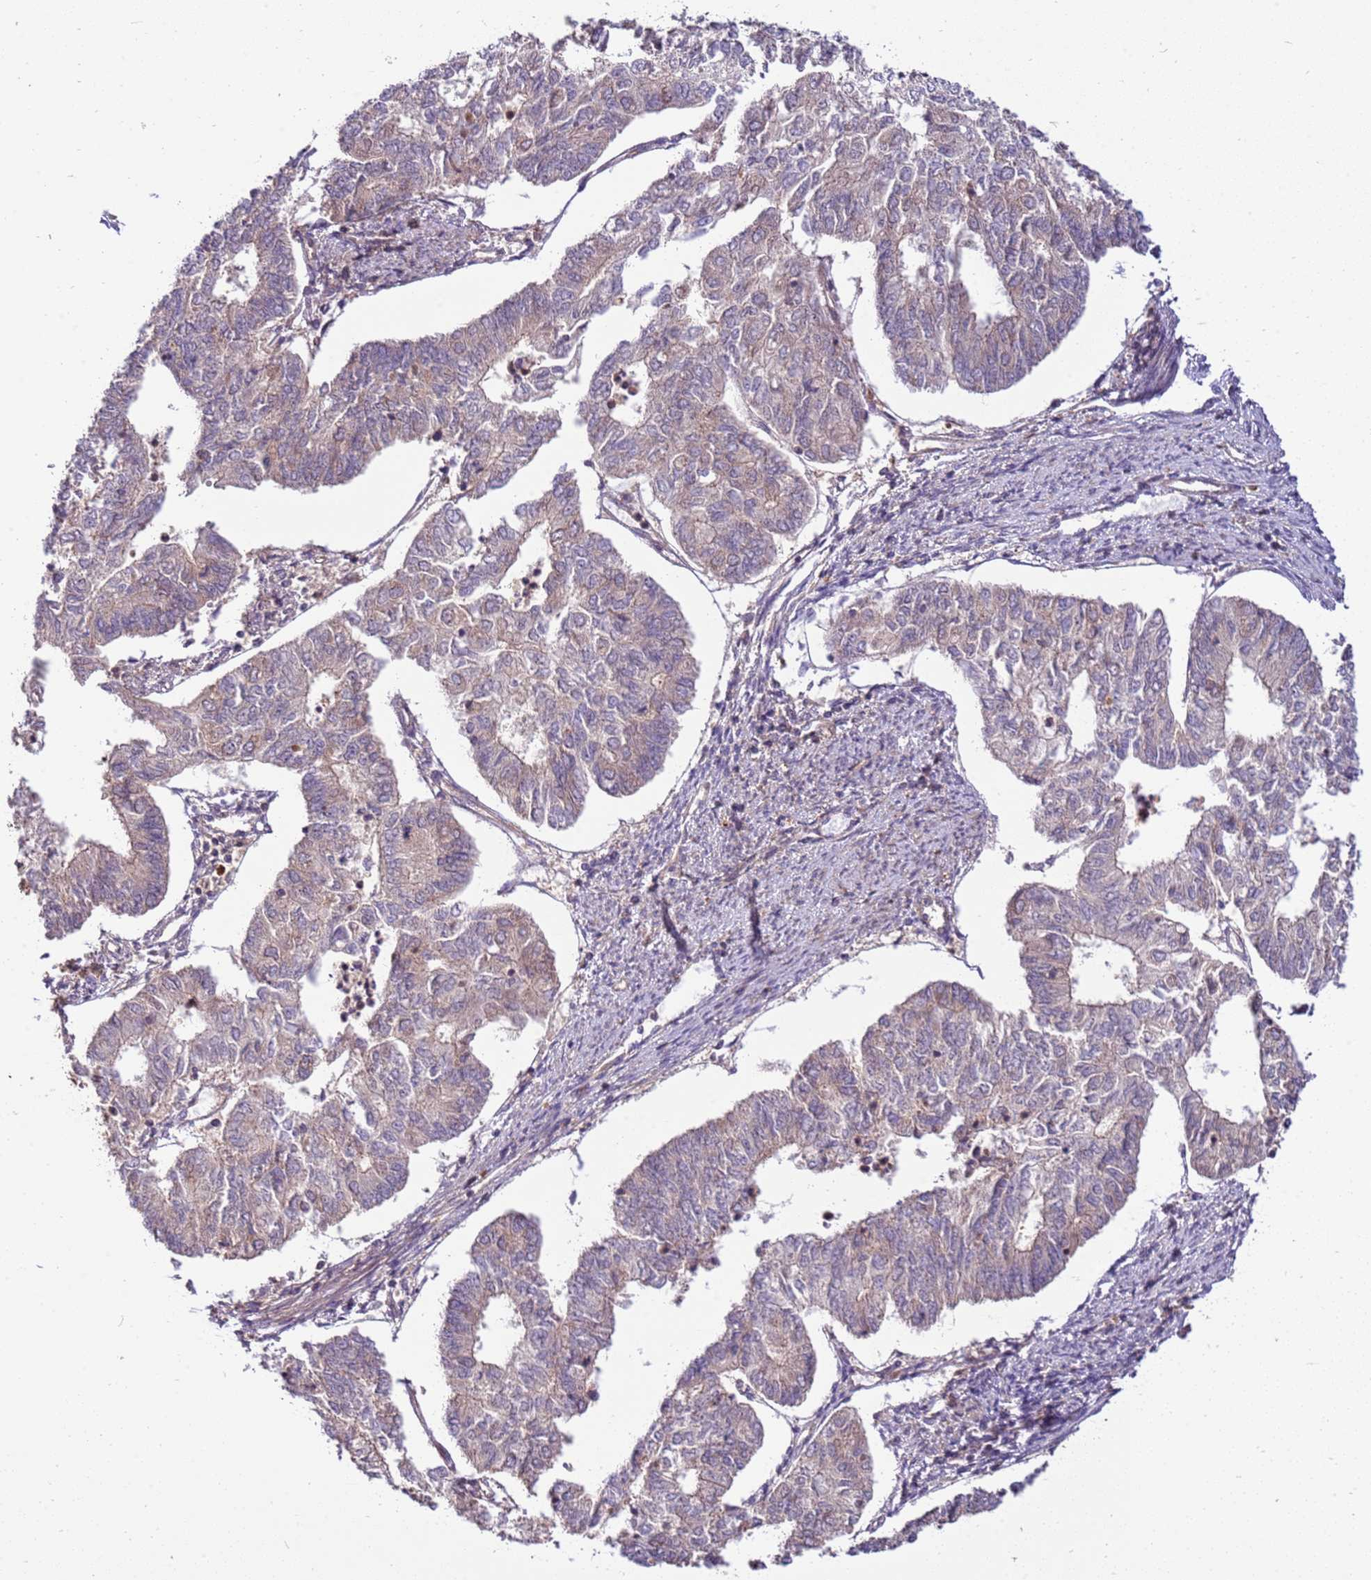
{"staining": {"intensity": "weak", "quantity": "25%-75%", "location": "cytoplasmic/membranous"}, "tissue": "endometrial cancer", "cell_type": "Tumor cells", "image_type": "cancer", "snomed": [{"axis": "morphology", "description": "Adenocarcinoma, NOS"}, {"axis": "topography", "description": "Endometrium"}], "caption": "Human adenocarcinoma (endometrial) stained with a brown dye reveals weak cytoplasmic/membranous positive staining in approximately 25%-75% of tumor cells.", "gene": "ZNF624", "patient": {"sex": "female", "age": 68}}